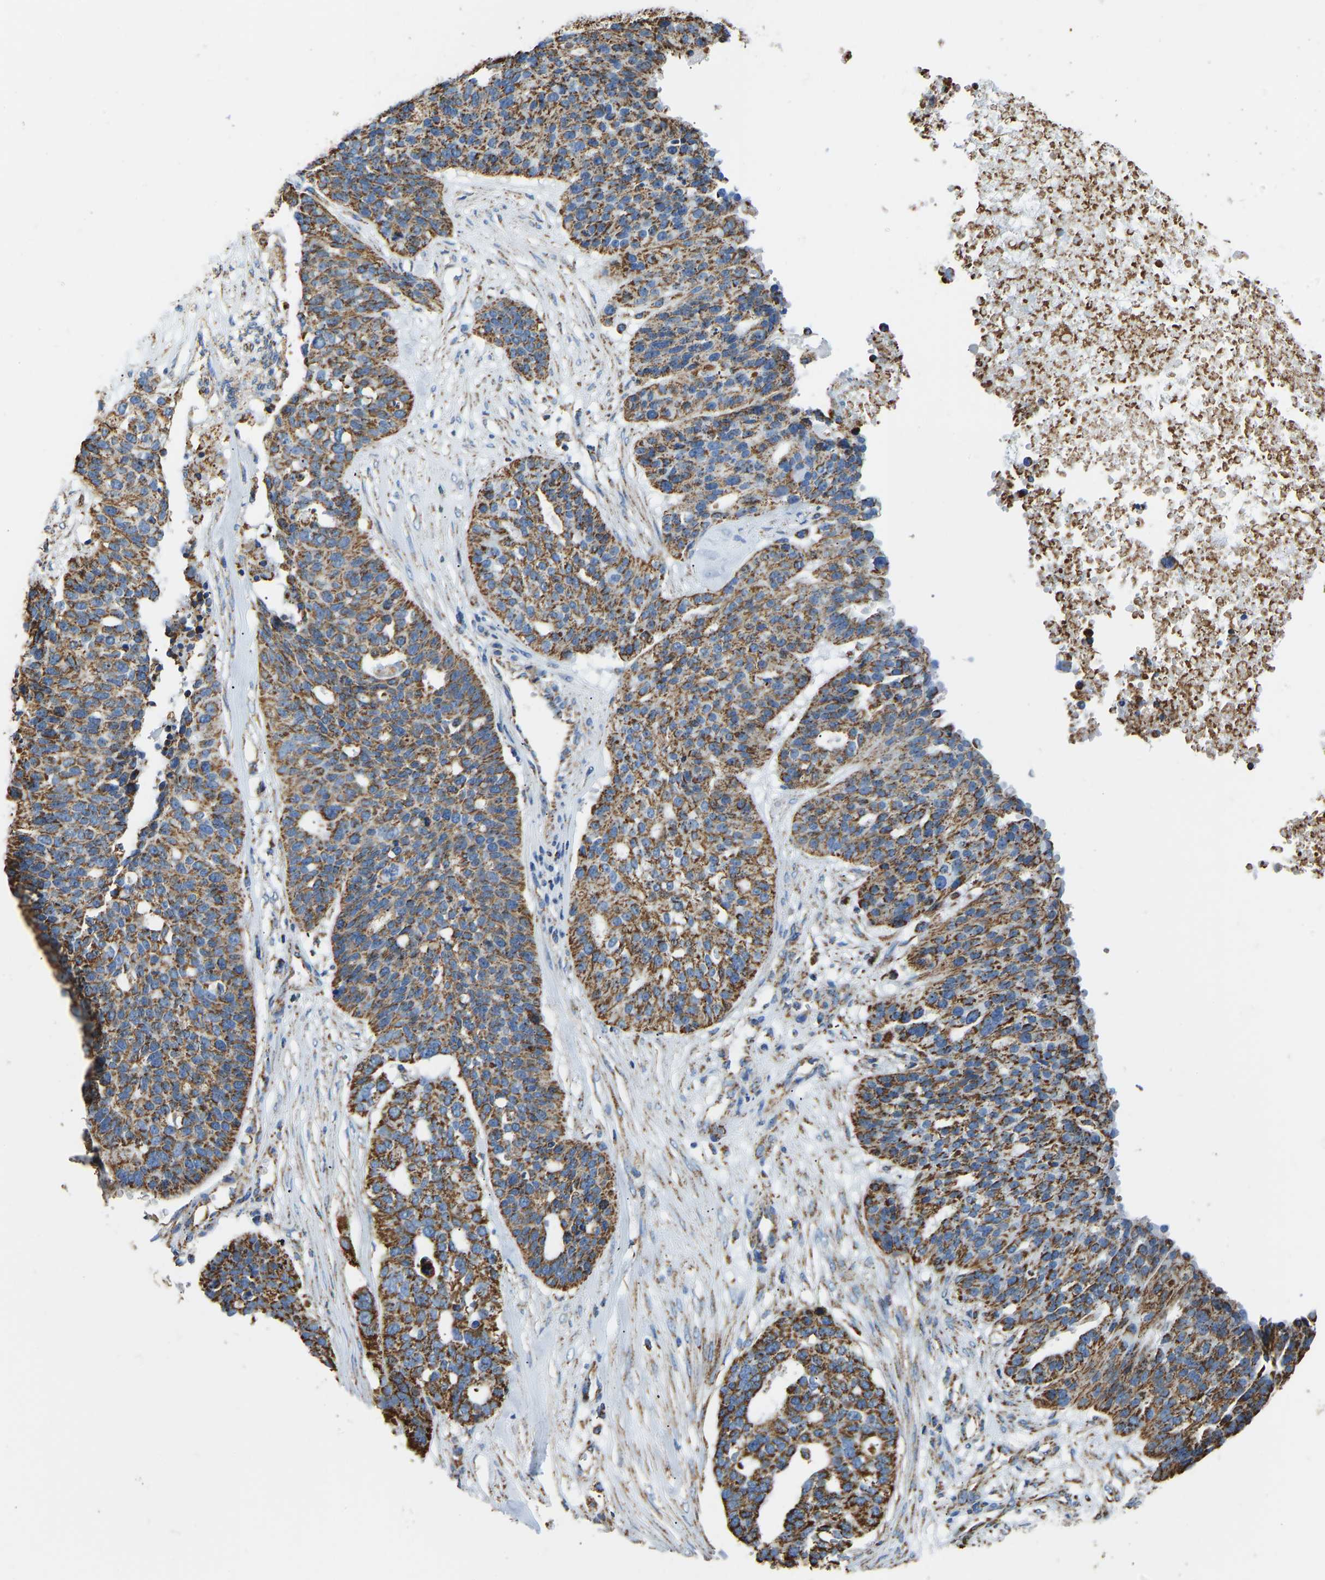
{"staining": {"intensity": "moderate", "quantity": ">75%", "location": "cytoplasmic/membranous"}, "tissue": "ovarian cancer", "cell_type": "Tumor cells", "image_type": "cancer", "snomed": [{"axis": "morphology", "description": "Cystadenocarcinoma, serous, NOS"}, {"axis": "topography", "description": "Ovary"}], "caption": "Moderate cytoplasmic/membranous positivity is appreciated in approximately >75% of tumor cells in ovarian cancer (serous cystadenocarcinoma).", "gene": "IRX6", "patient": {"sex": "female", "age": 59}}